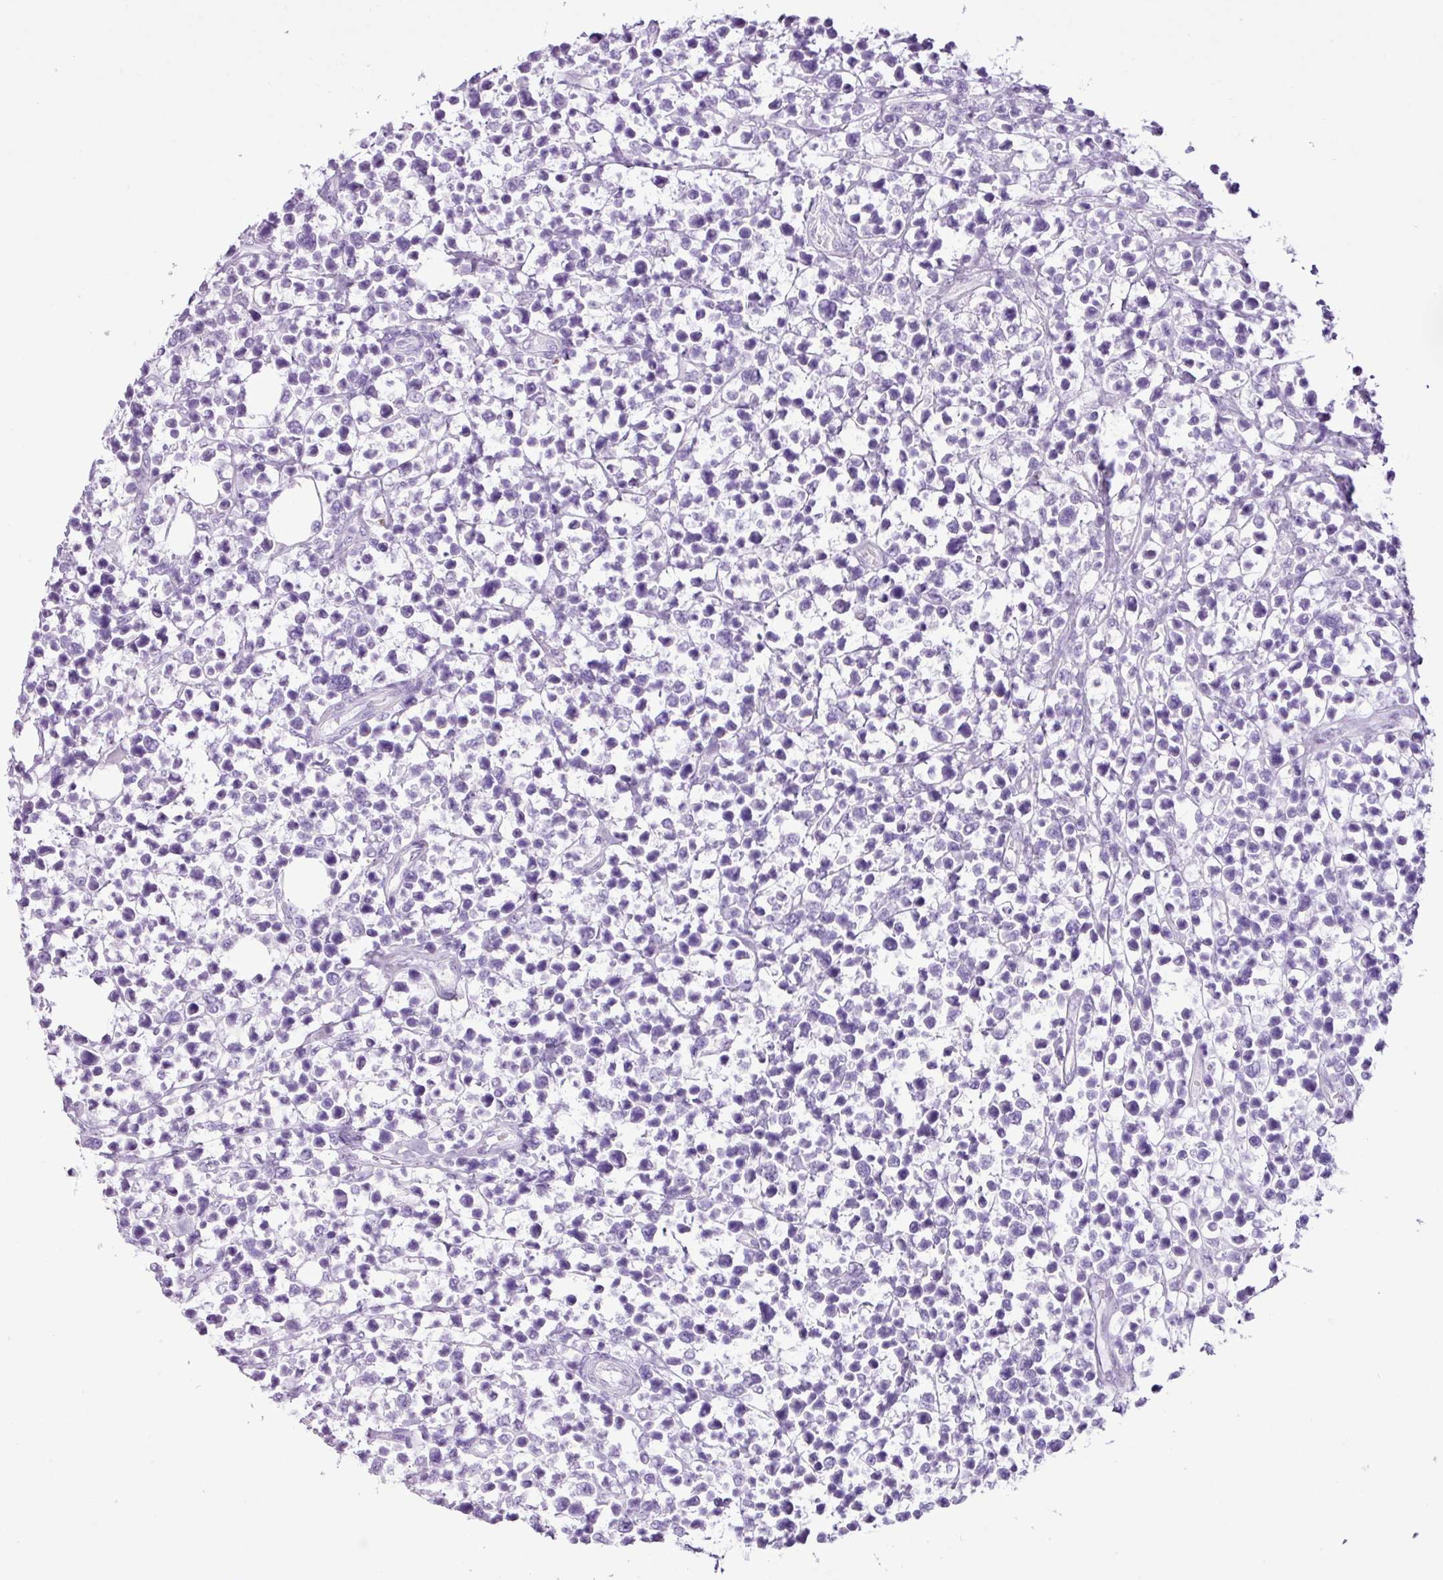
{"staining": {"intensity": "negative", "quantity": "none", "location": "none"}, "tissue": "lymphoma", "cell_type": "Tumor cells", "image_type": "cancer", "snomed": [{"axis": "morphology", "description": "Malignant lymphoma, non-Hodgkin's type, Low grade"}, {"axis": "topography", "description": "Lymph node"}], "caption": "A histopathology image of human lymphoma is negative for staining in tumor cells.", "gene": "PGR", "patient": {"sex": "male", "age": 60}}